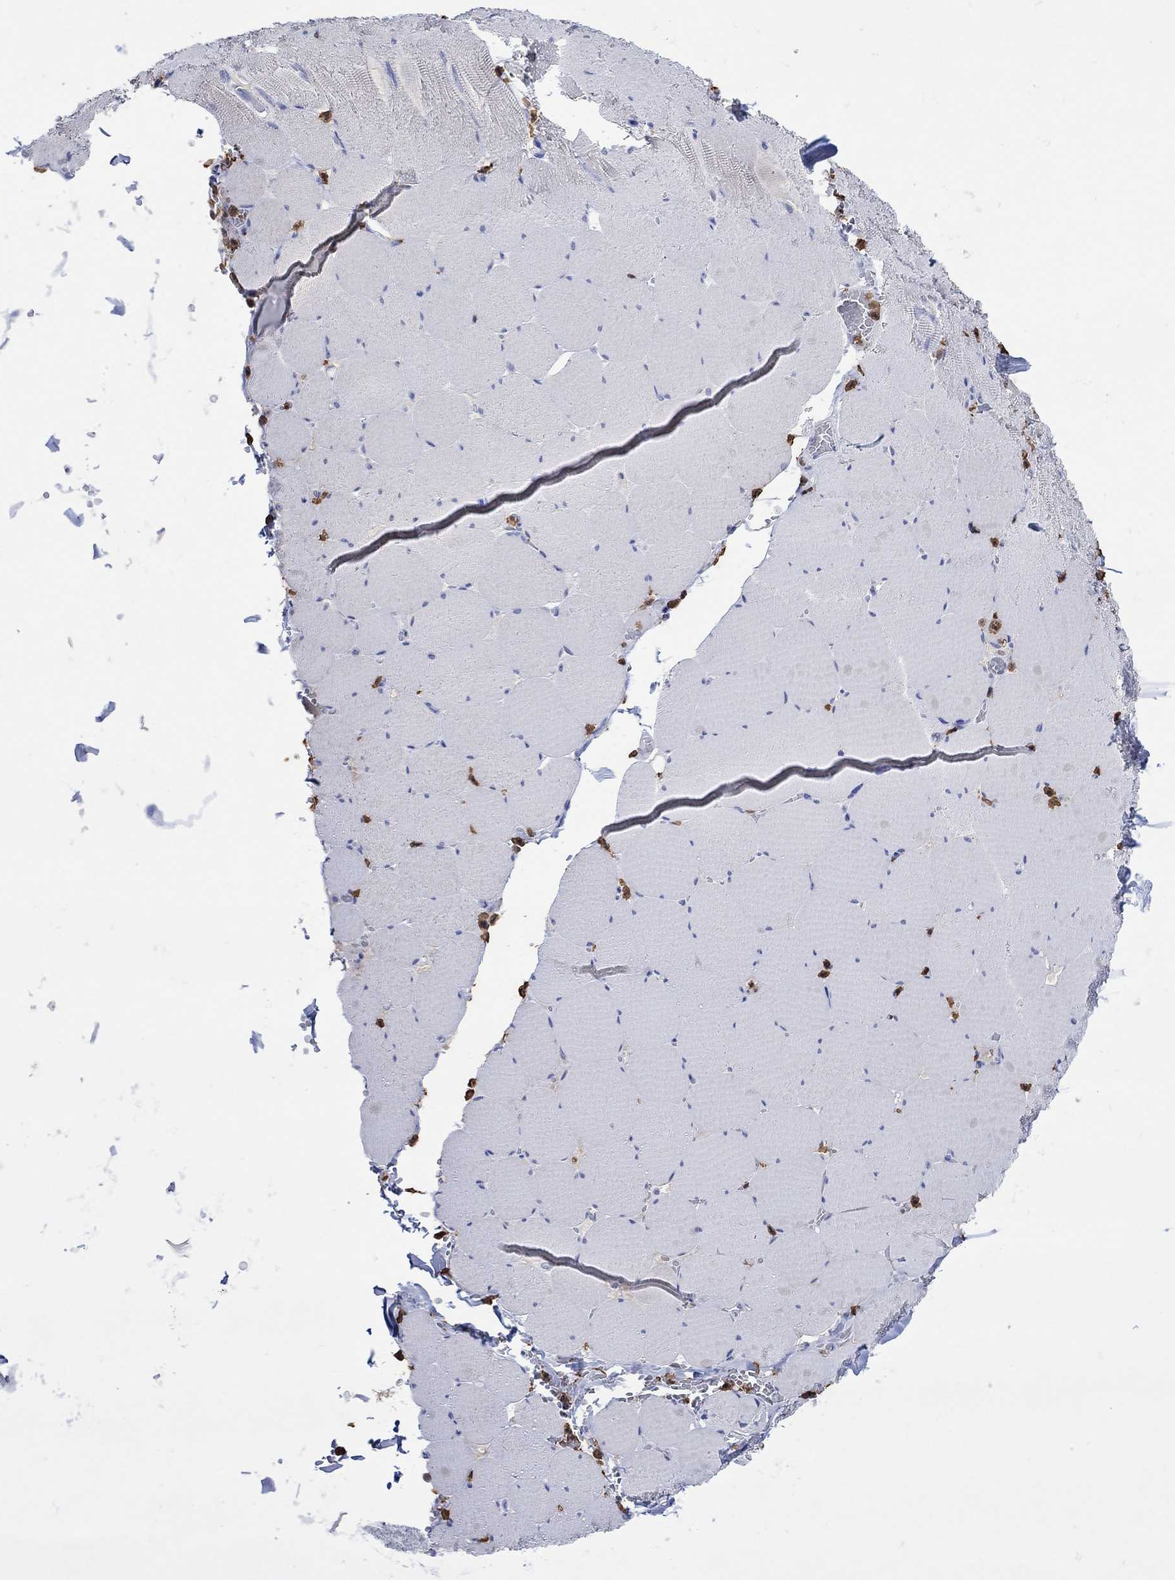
{"staining": {"intensity": "negative", "quantity": "none", "location": "none"}, "tissue": "skeletal muscle", "cell_type": "Myocytes", "image_type": "normal", "snomed": [{"axis": "morphology", "description": "Normal tissue, NOS"}, {"axis": "morphology", "description": "Malignant melanoma, Metastatic site"}, {"axis": "topography", "description": "Skeletal muscle"}], "caption": "IHC of normal human skeletal muscle reveals no staining in myocytes. The staining is performed using DAB brown chromogen with nuclei counter-stained in using hematoxylin.", "gene": "LINGO3", "patient": {"sex": "male", "age": 50}}